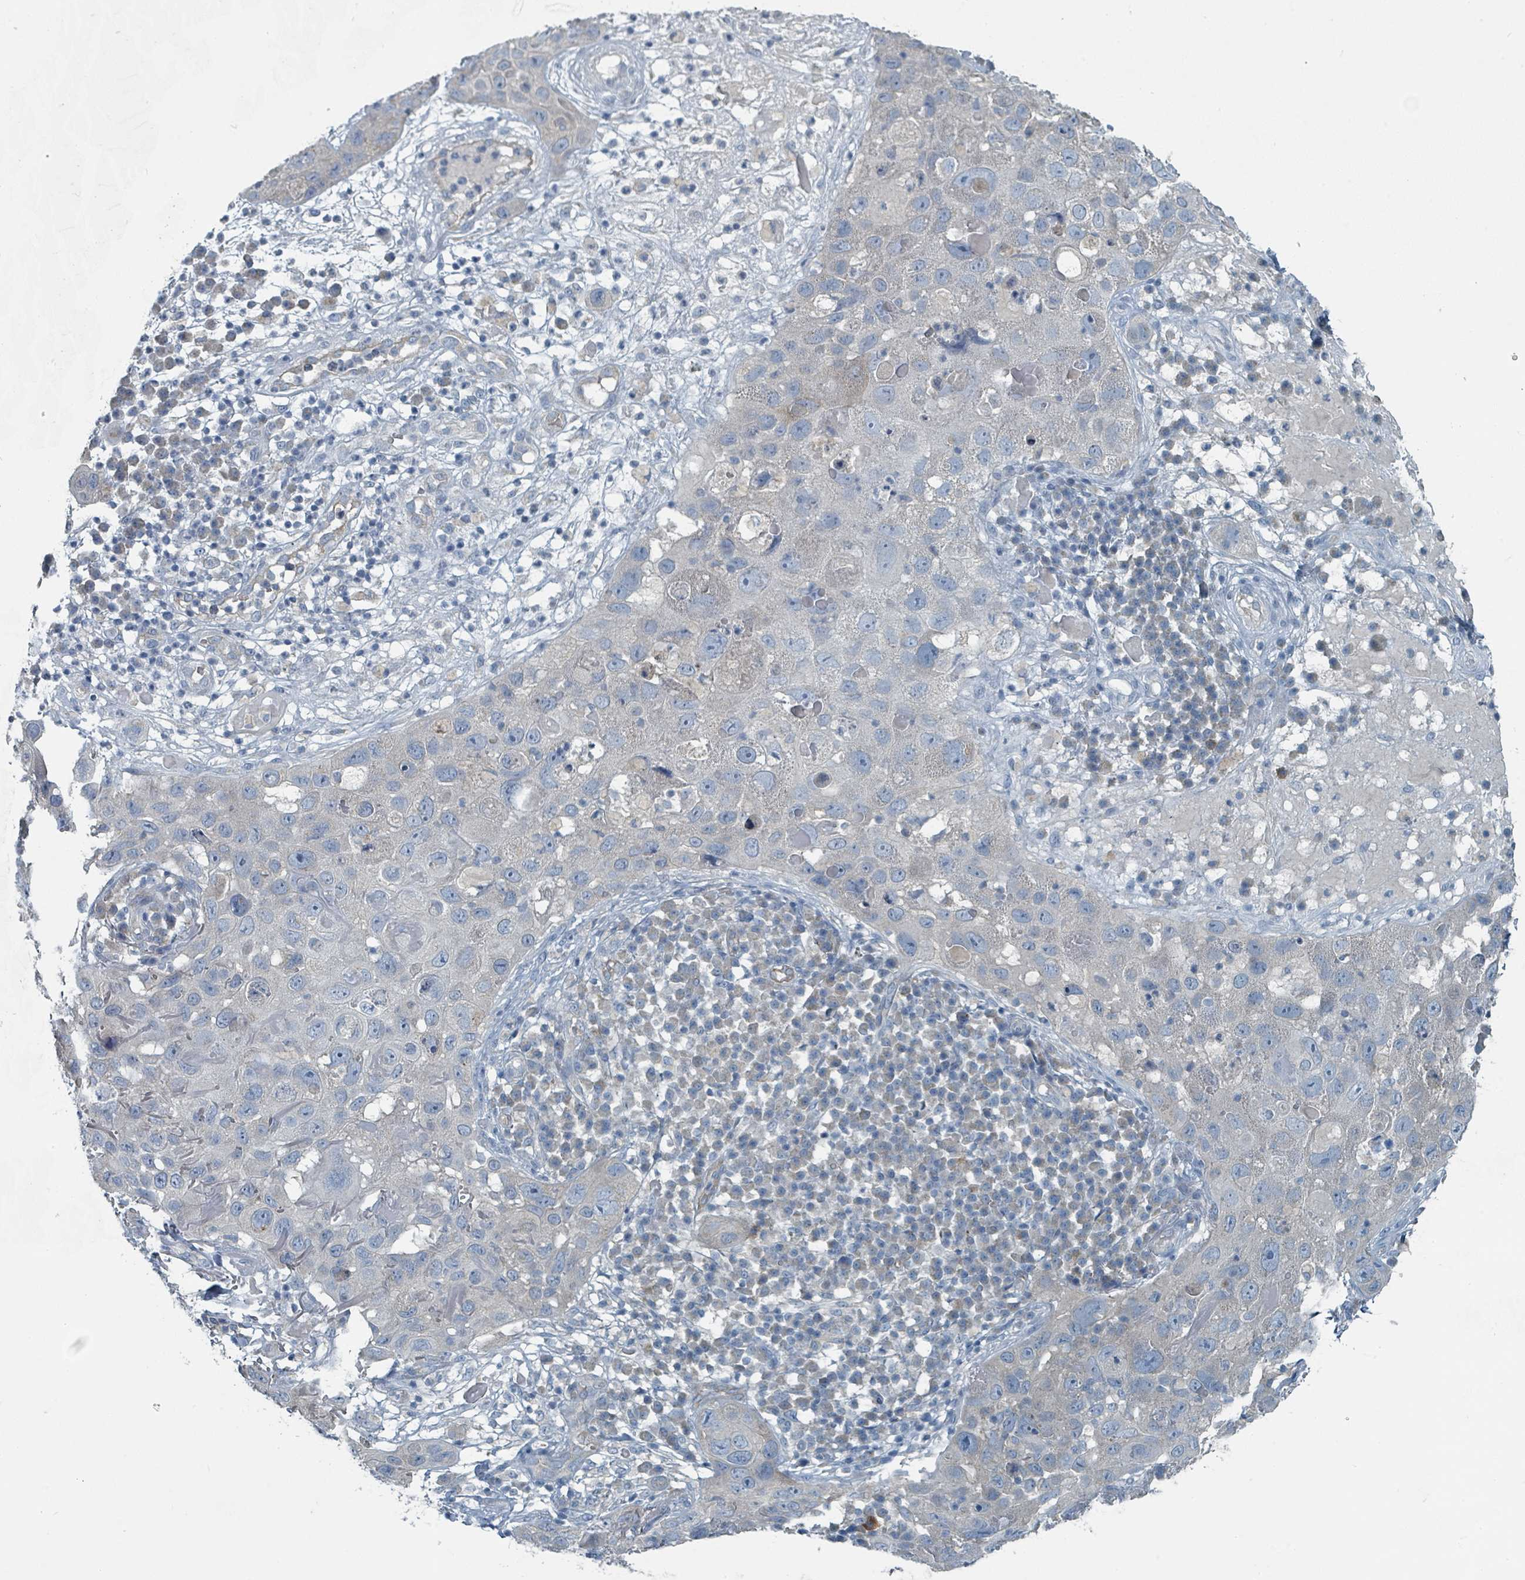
{"staining": {"intensity": "negative", "quantity": "none", "location": "none"}, "tissue": "skin cancer", "cell_type": "Tumor cells", "image_type": "cancer", "snomed": [{"axis": "morphology", "description": "Squamous cell carcinoma in situ, NOS"}, {"axis": "morphology", "description": "Squamous cell carcinoma, NOS"}, {"axis": "topography", "description": "Skin"}], "caption": "Tumor cells show no significant protein positivity in skin squamous cell carcinoma in situ.", "gene": "RASA4", "patient": {"sex": "male", "age": 93}}